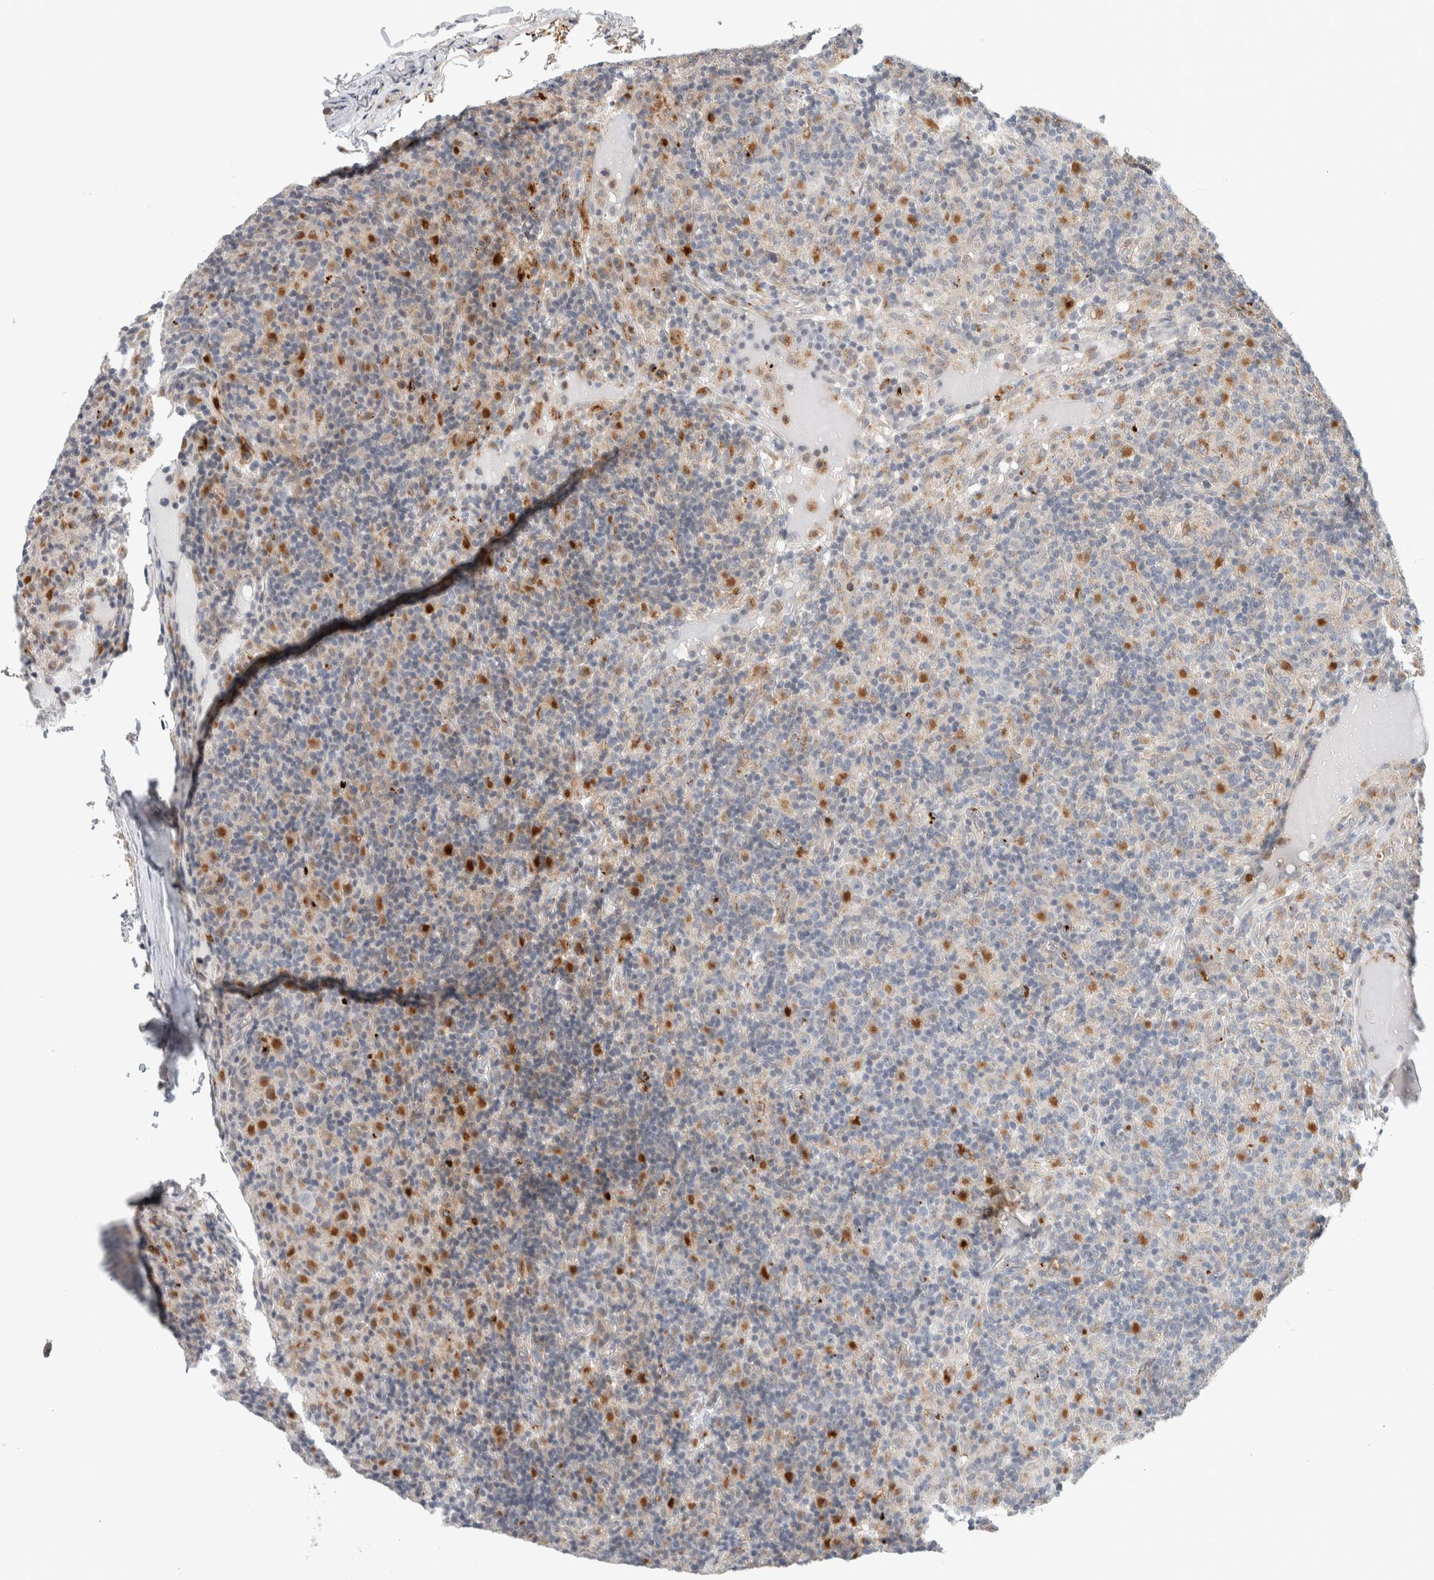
{"staining": {"intensity": "negative", "quantity": "none", "location": "none"}, "tissue": "lymphoma", "cell_type": "Tumor cells", "image_type": "cancer", "snomed": [{"axis": "morphology", "description": "Hodgkin's disease, NOS"}, {"axis": "topography", "description": "Lymph node"}], "caption": "A micrograph of Hodgkin's disease stained for a protein exhibits no brown staining in tumor cells.", "gene": "KCNK1", "patient": {"sex": "male", "age": 70}}